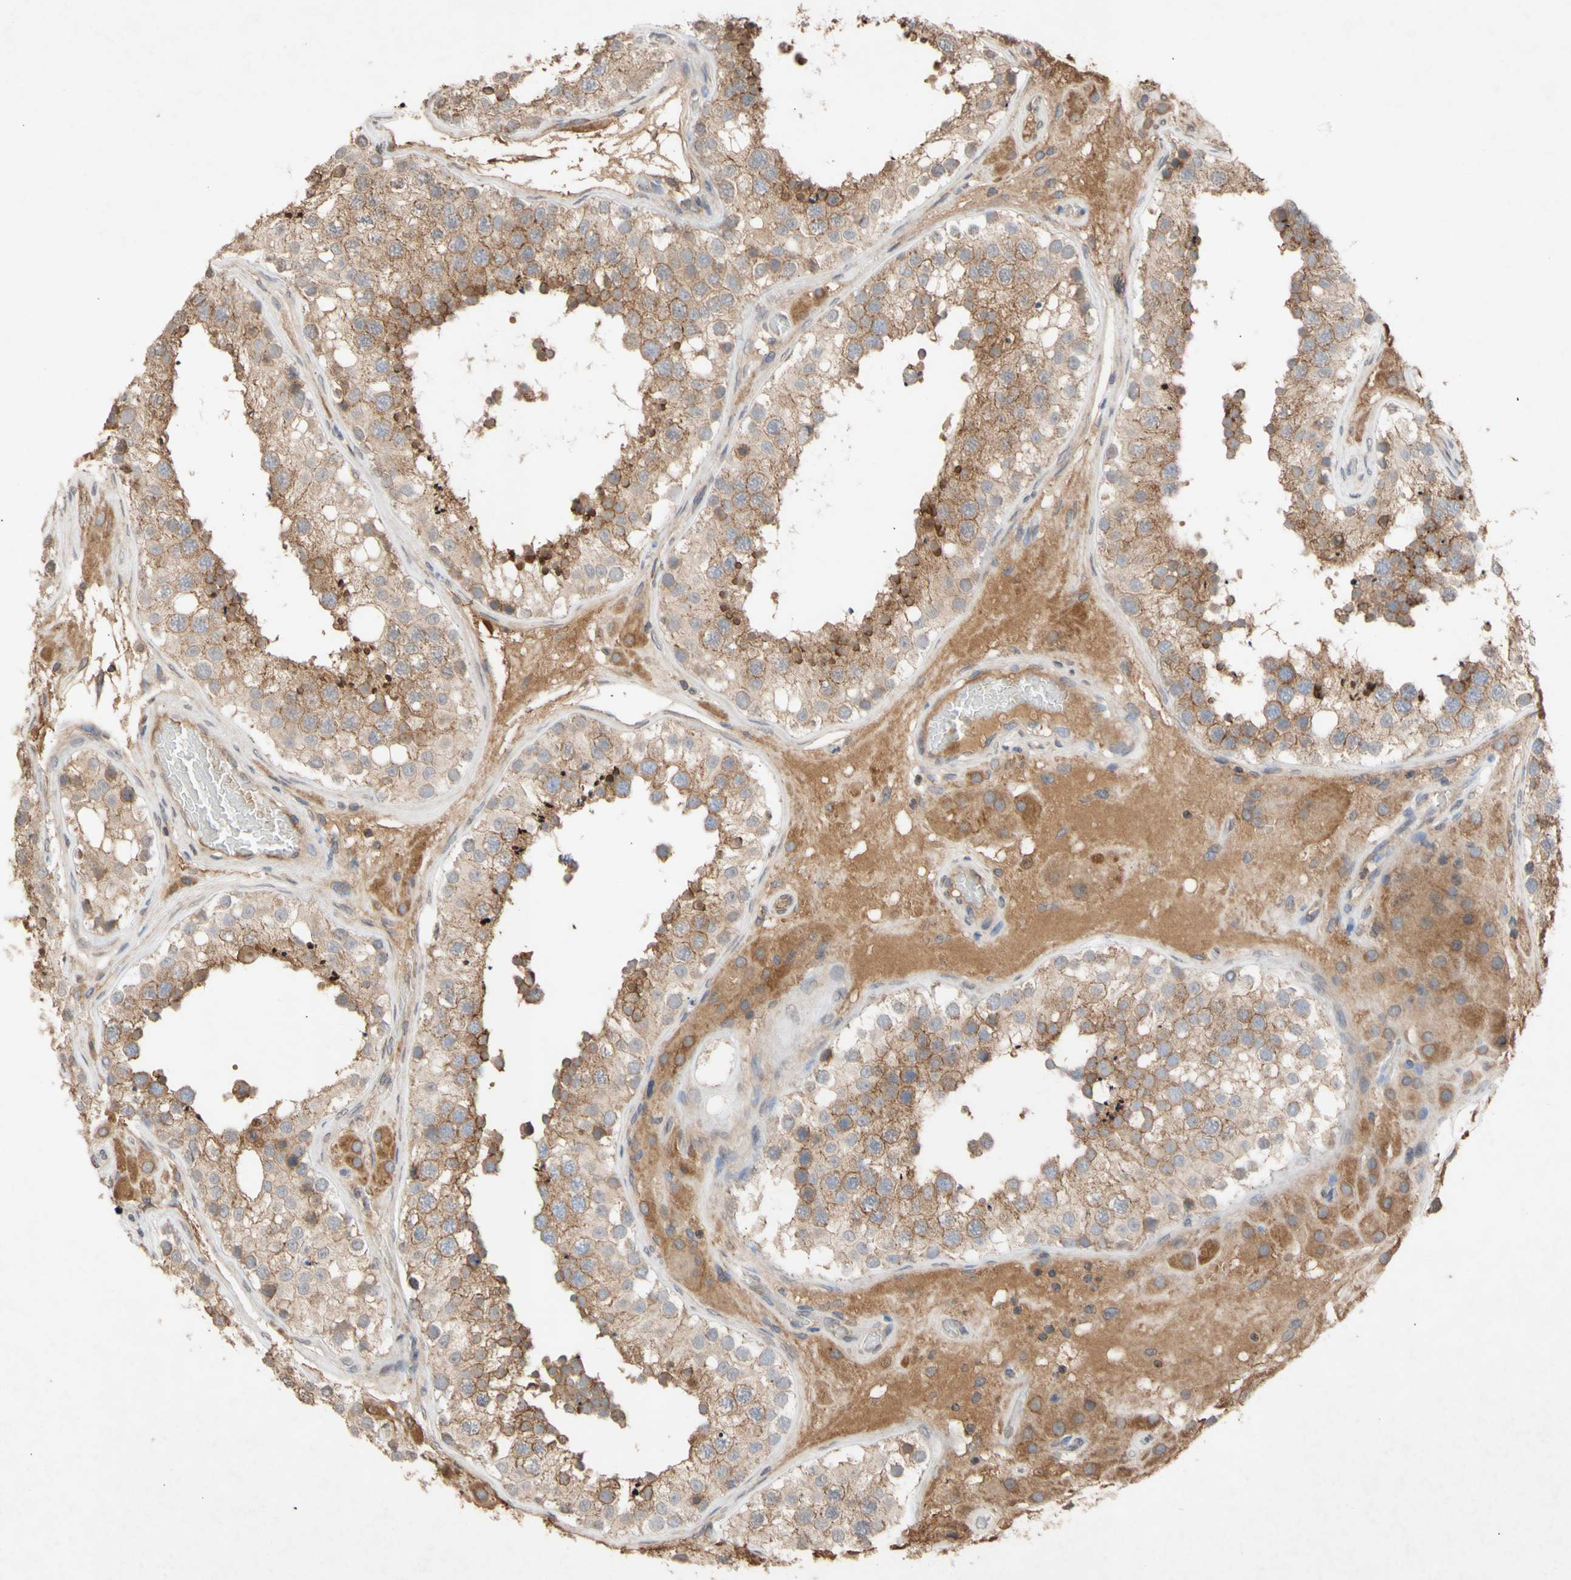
{"staining": {"intensity": "moderate", "quantity": ">75%", "location": "cytoplasmic/membranous"}, "tissue": "testis", "cell_type": "Cells in seminiferous ducts", "image_type": "normal", "snomed": [{"axis": "morphology", "description": "Normal tissue, NOS"}, {"axis": "topography", "description": "Testis"}], "caption": "Moderate cytoplasmic/membranous protein positivity is seen in about >75% of cells in seminiferous ducts in testis.", "gene": "NECTIN3", "patient": {"sex": "male", "age": 26}}